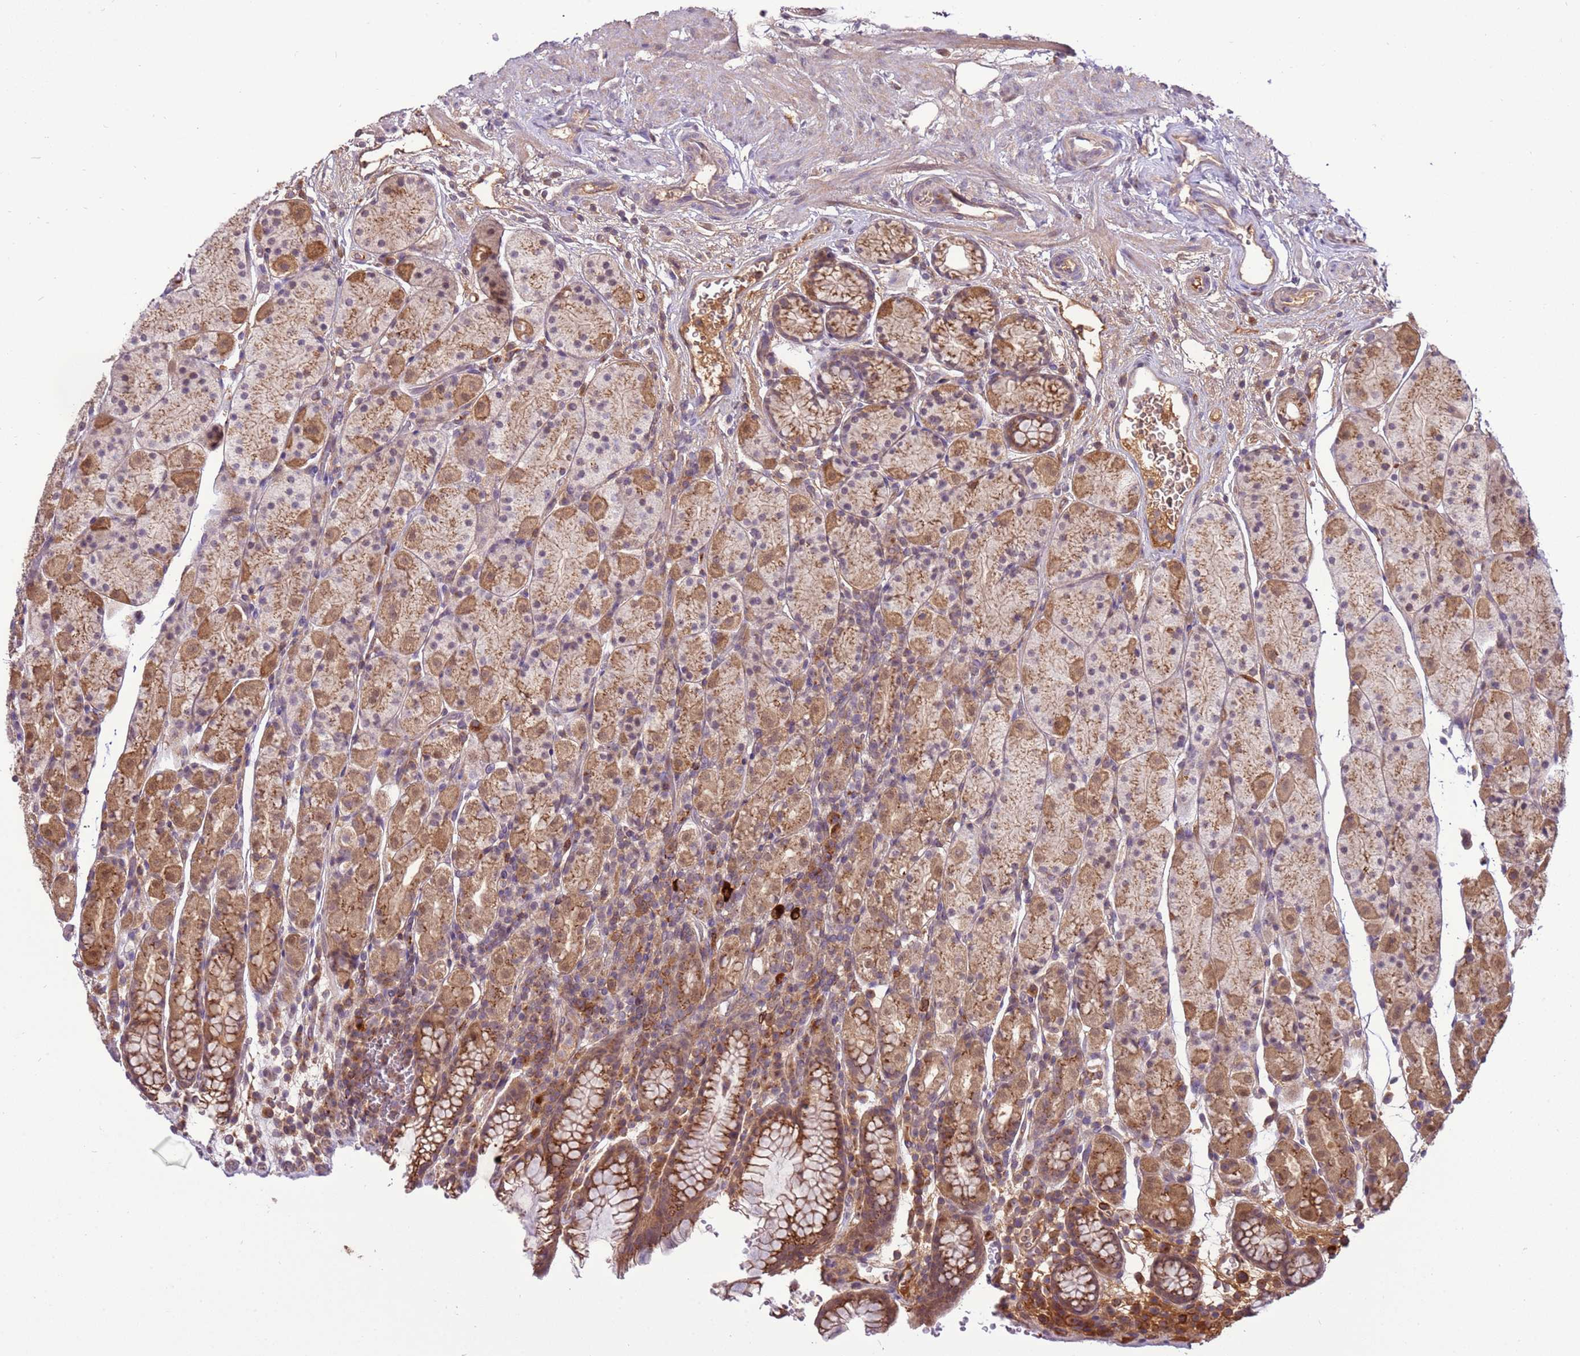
{"staining": {"intensity": "strong", "quantity": "25%-75%", "location": "cytoplasmic/membranous"}, "tissue": "stomach", "cell_type": "Glandular cells", "image_type": "normal", "snomed": [{"axis": "morphology", "description": "Normal tissue, NOS"}, {"axis": "topography", "description": "Stomach, upper"}, {"axis": "topography", "description": "Stomach"}], "caption": "Stomach was stained to show a protein in brown. There is high levels of strong cytoplasmic/membranous staining in approximately 25%-75% of glandular cells. The staining is performed using DAB (3,3'-diaminobenzidine) brown chromogen to label protein expression. The nuclei are counter-stained blue using hematoxylin.", "gene": "ZNF624", "patient": {"sex": "male", "age": 62}}